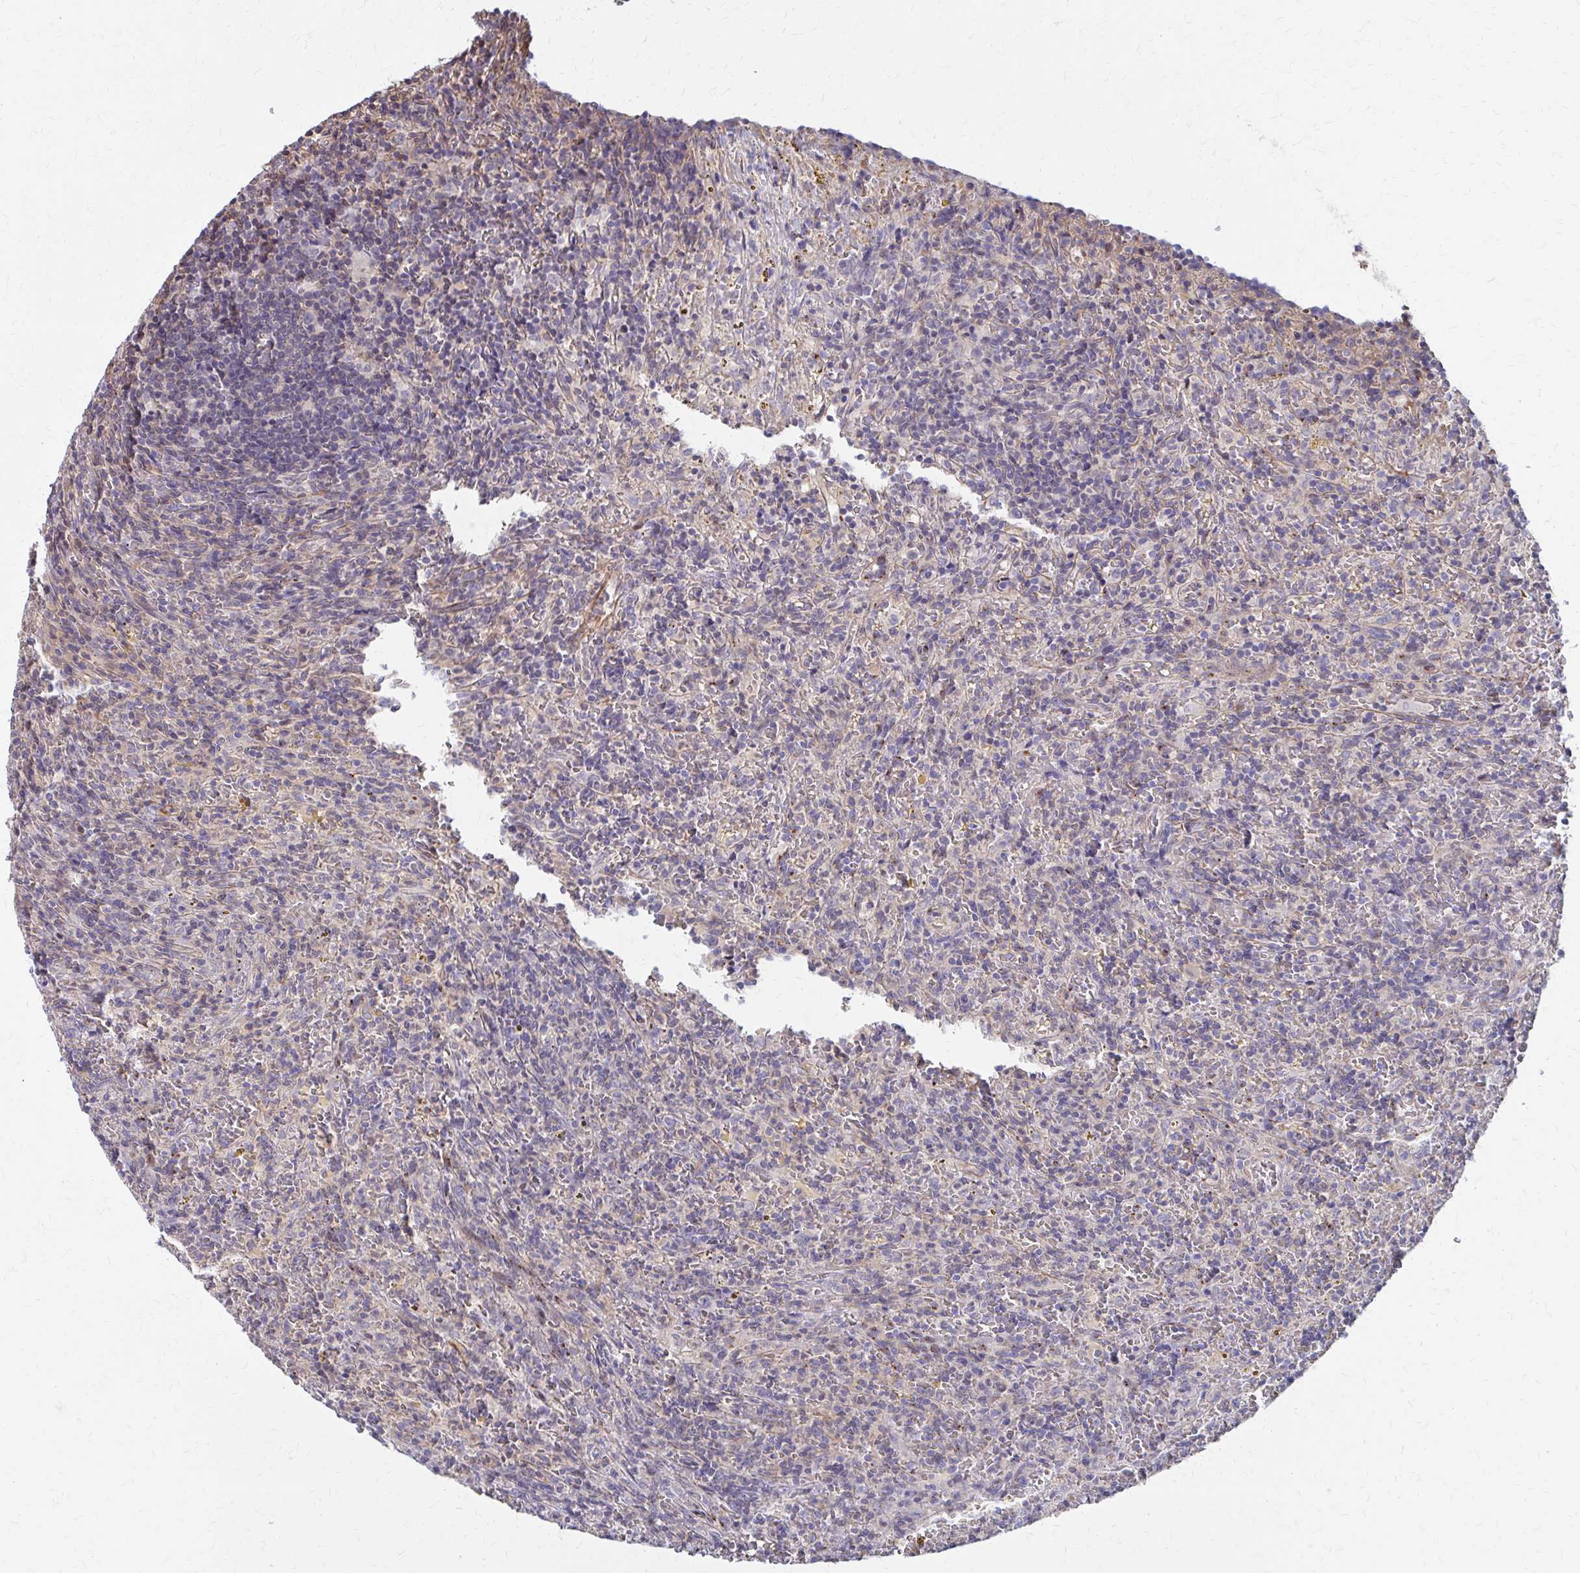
{"staining": {"intensity": "negative", "quantity": "none", "location": "none"}, "tissue": "lymphoma", "cell_type": "Tumor cells", "image_type": "cancer", "snomed": [{"axis": "morphology", "description": "Malignant lymphoma, non-Hodgkin's type, Low grade"}, {"axis": "topography", "description": "Spleen"}], "caption": "A micrograph of lymphoma stained for a protein reveals no brown staining in tumor cells. (DAB (3,3'-diaminobenzidine) immunohistochemistry (IHC) visualized using brightfield microscopy, high magnification).", "gene": "IFI44L", "patient": {"sex": "female", "age": 70}}